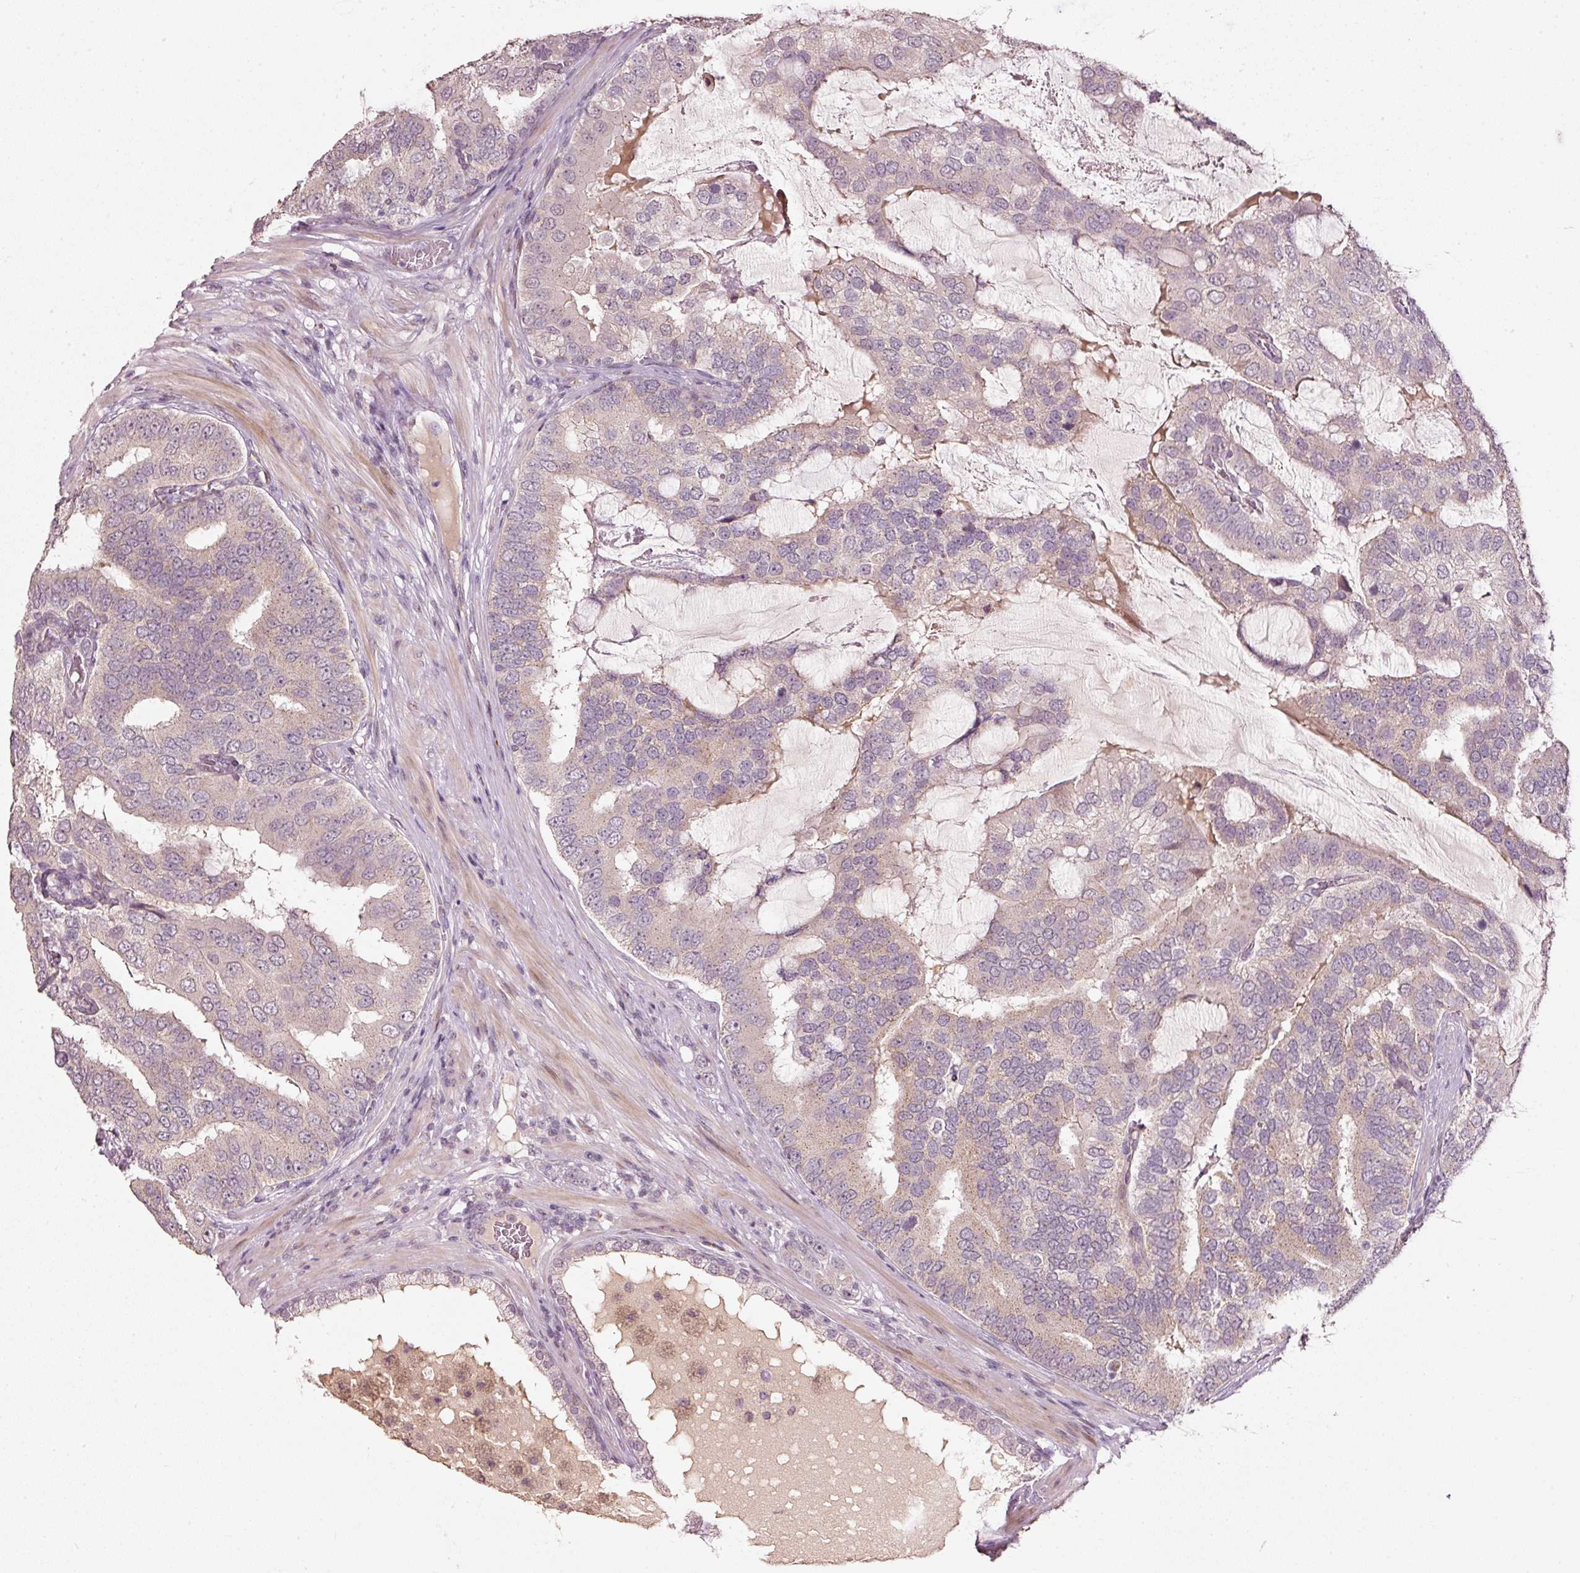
{"staining": {"intensity": "negative", "quantity": "none", "location": "none"}, "tissue": "prostate cancer", "cell_type": "Tumor cells", "image_type": "cancer", "snomed": [{"axis": "morphology", "description": "Adenocarcinoma, High grade"}, {"axis": "topography", "description": "Prostate"}], "caption": "An image of prostate cancer stained for a protein exhibits no brown staining in tumor cells.", "gene": "TOB2", "patient": {"sex": "male", "age": 55}}